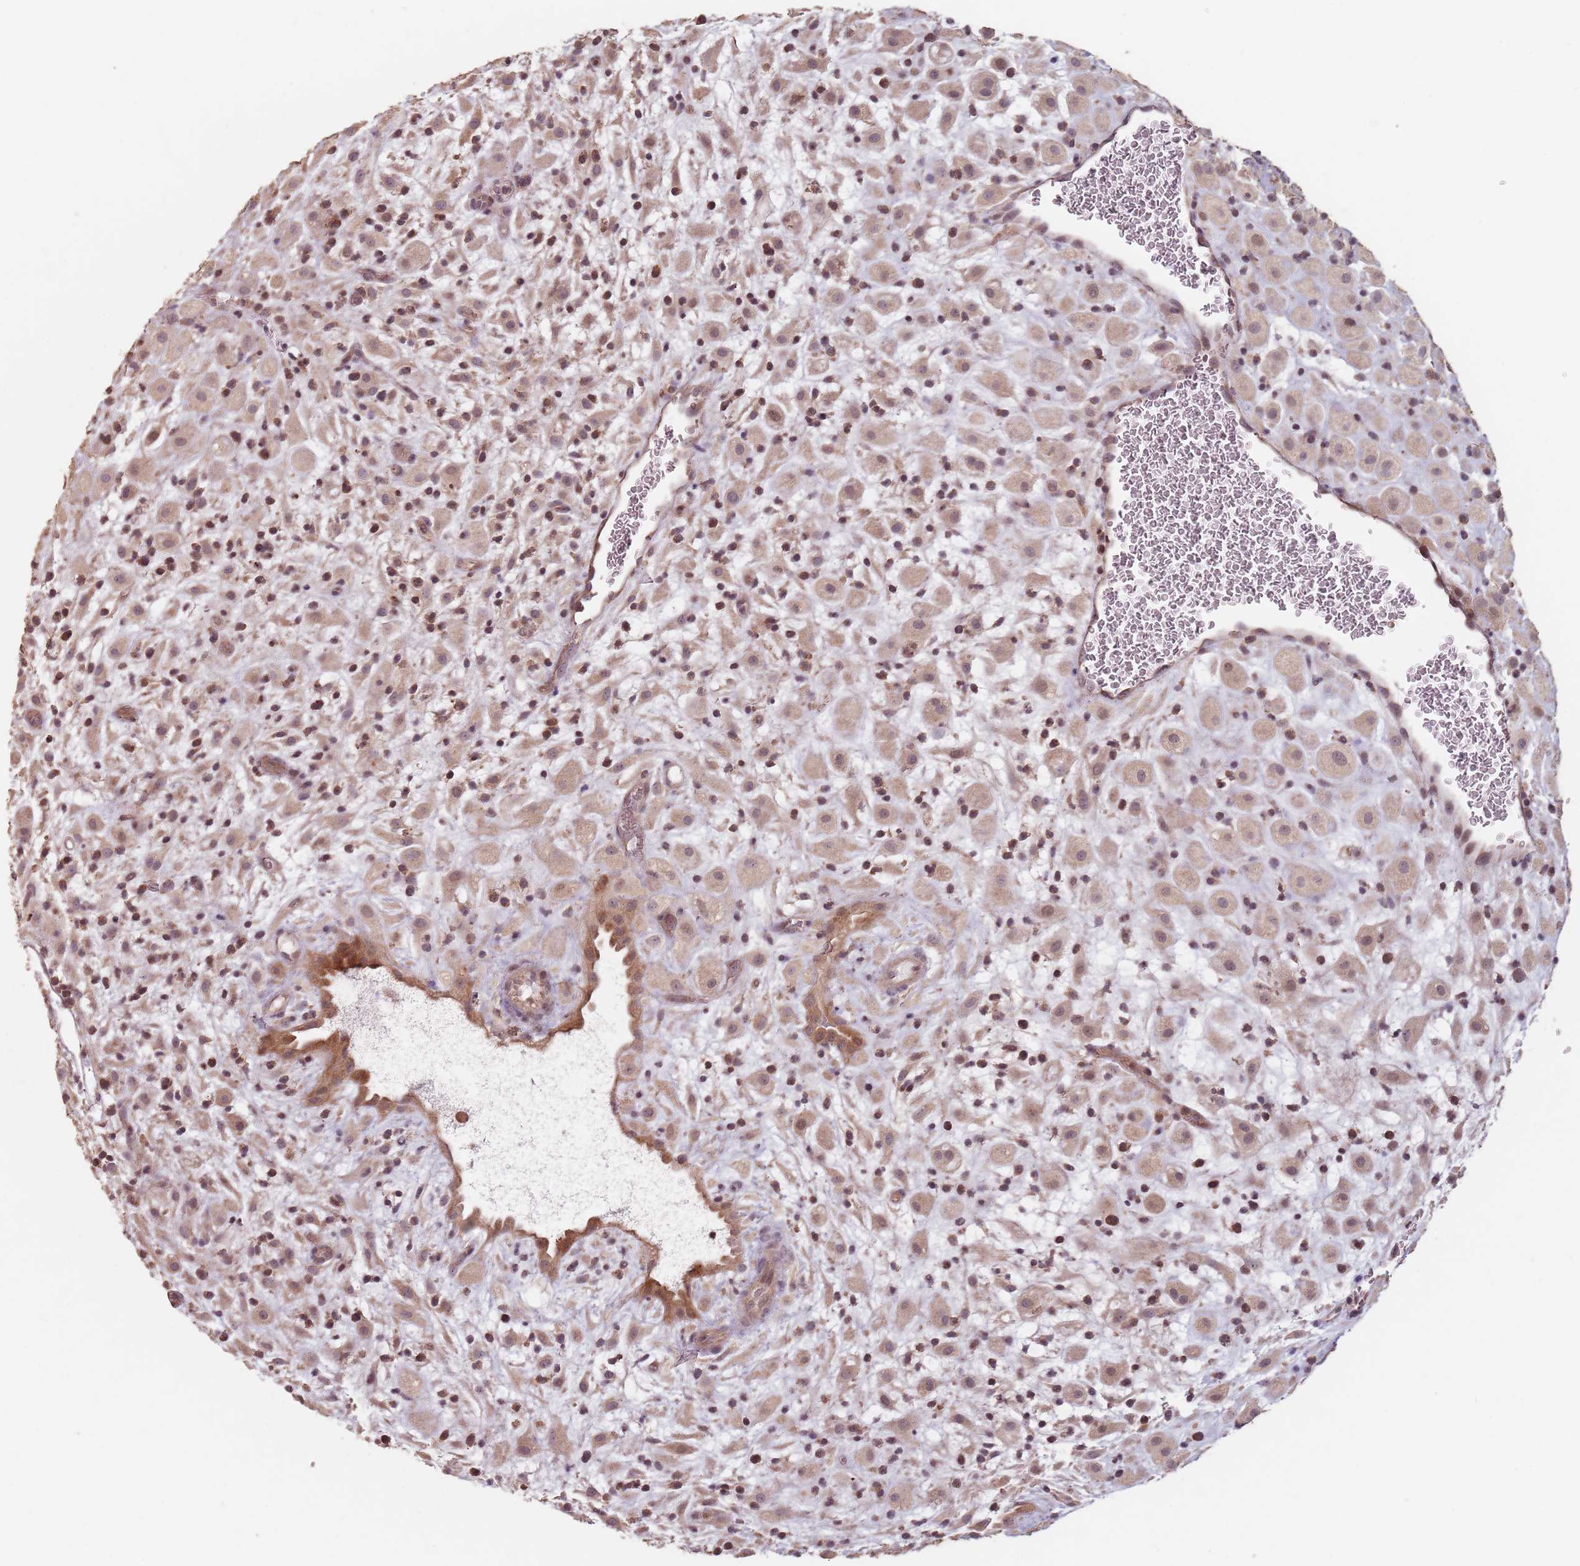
{"staining": {"intensity": "moderate", "quantity": ">75%", "location": "cytoplasmic/membranous"}, "tissue": "placenta", "cell_type": "Decidual cells", "image_type": "normal", "snomed": [{"axis": "morphology", "description": "Normal tissue, NOS"}, {"axis": "topography", "description": "Placenta"}], "caption": "Human placenta stained for a protein (brown) demonstrates moderate cytoplasmic/membranous positive expression in about >75% of decidual cells.", "gene": "VPS52", "patient": {"sex": "female", "age": 35}}